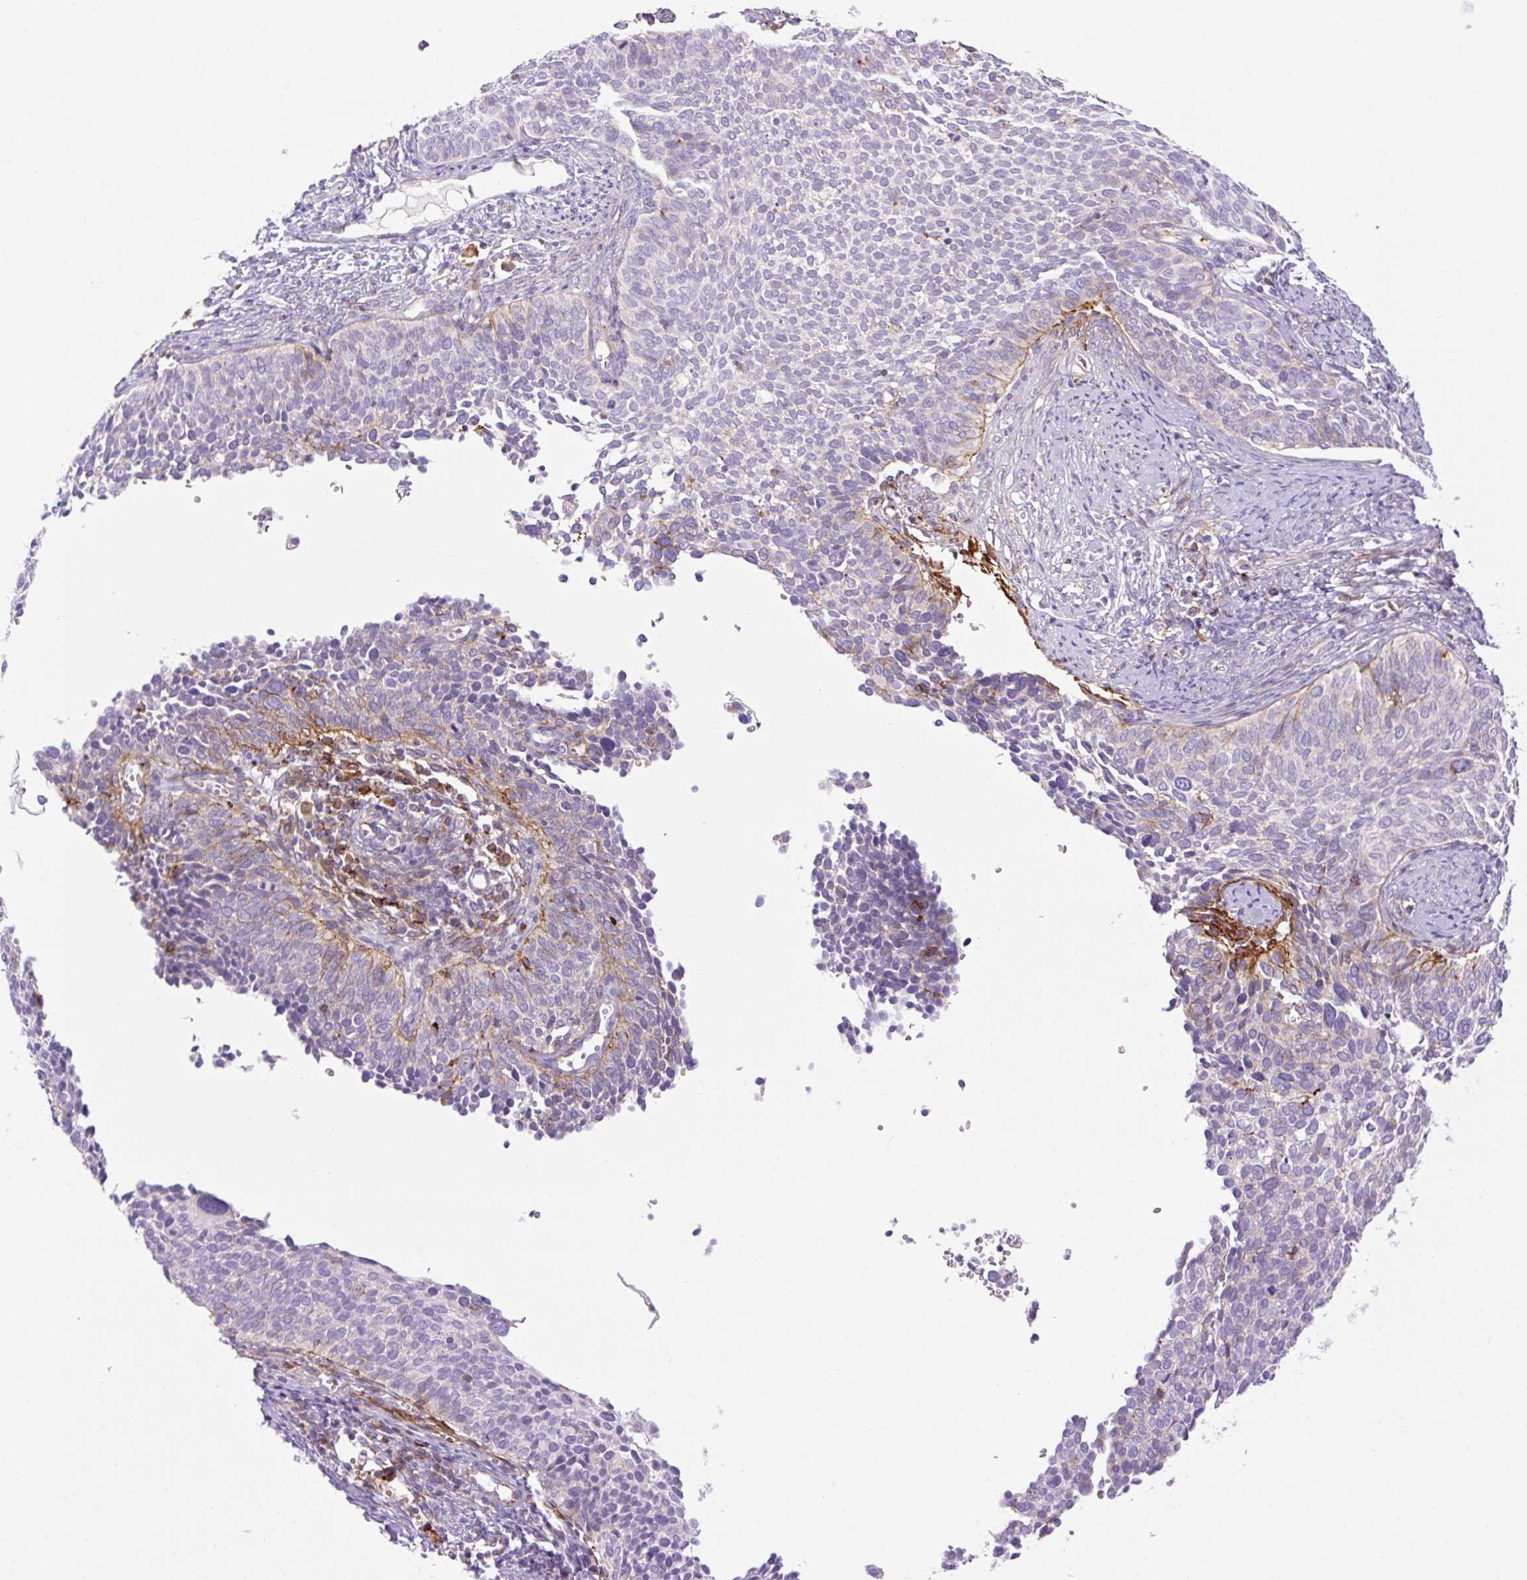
{"staining": {"intensity": "negative", "quantity": "none", "location": "none"}, "tissue": "cervical cancer", "cell_type": "Tumor cells", "image_type": "cancer", "snomed": [{"axis": "morphology", "description": "Squamous cell carcinoma, NOS"}, {"axis": "topography", "description": "Cervix"}], "caption": "Immunohistochemical staining of human cervical cancer (squamous cell carcinoma) displays no significant positivity in tumor cells.", "gene": "CORO7-PAM16", "patient": {"sex": "female", "age": 34}}